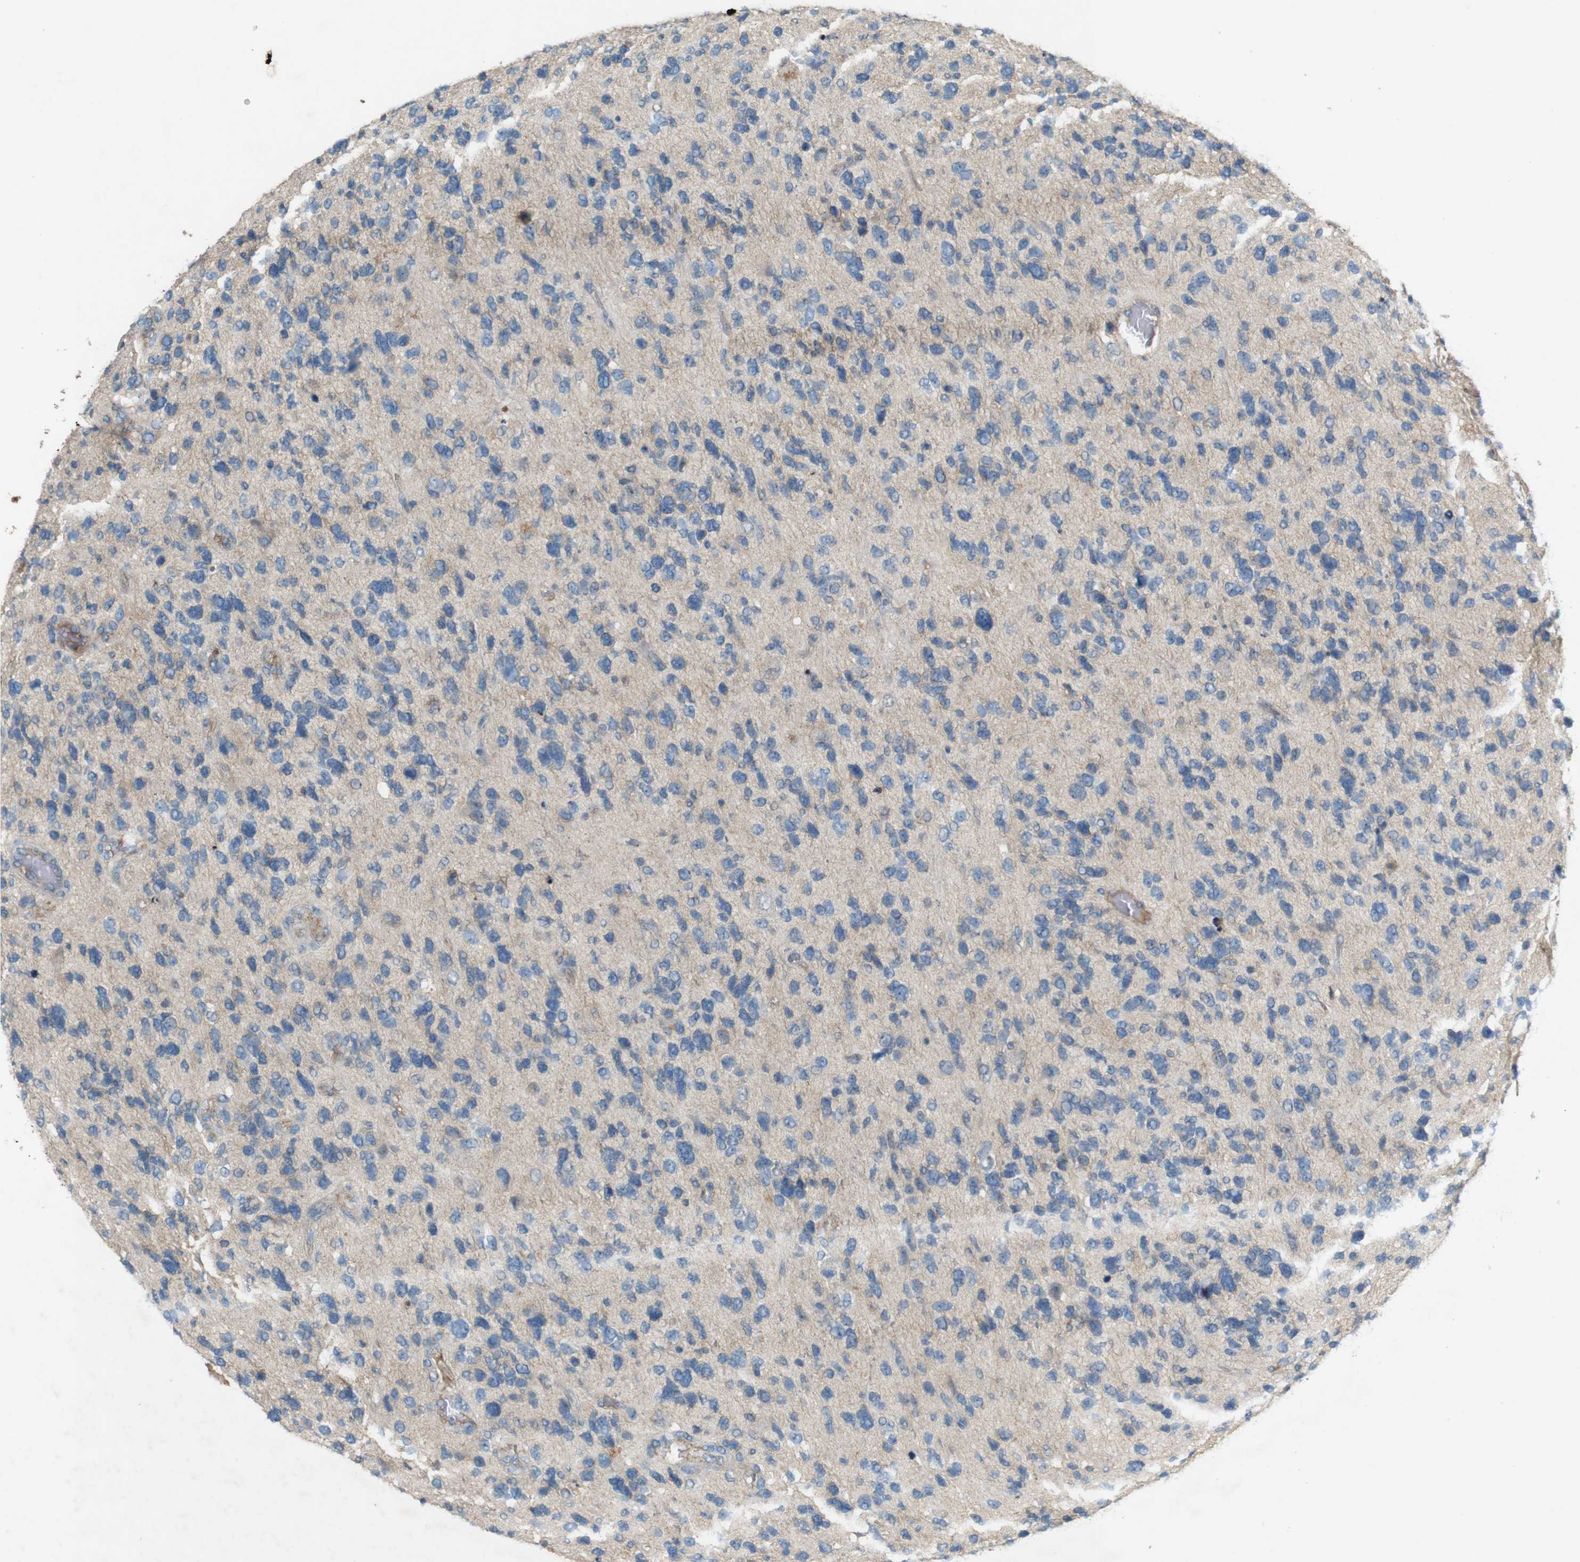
{"staining": {"intensity": "weak", "quantity": "<25%", "location": "cytoplasmic/membranous"}, "tissue": "glioma", "cell_type": "Tumor cells", "image_type": "cancer", "snomed": [{"axis": "morphology", "description": "Glioma, malignant, High grade"}, {"axis": "topography", "description": "Brain"}], "caption": "DAB (3,3'-diaminobenzidine) immunohistochemical staining of human glioma displays no significant expression in tumor cells.", "gene": "PVR", "patient": {"sex": "female", "age": 58}}